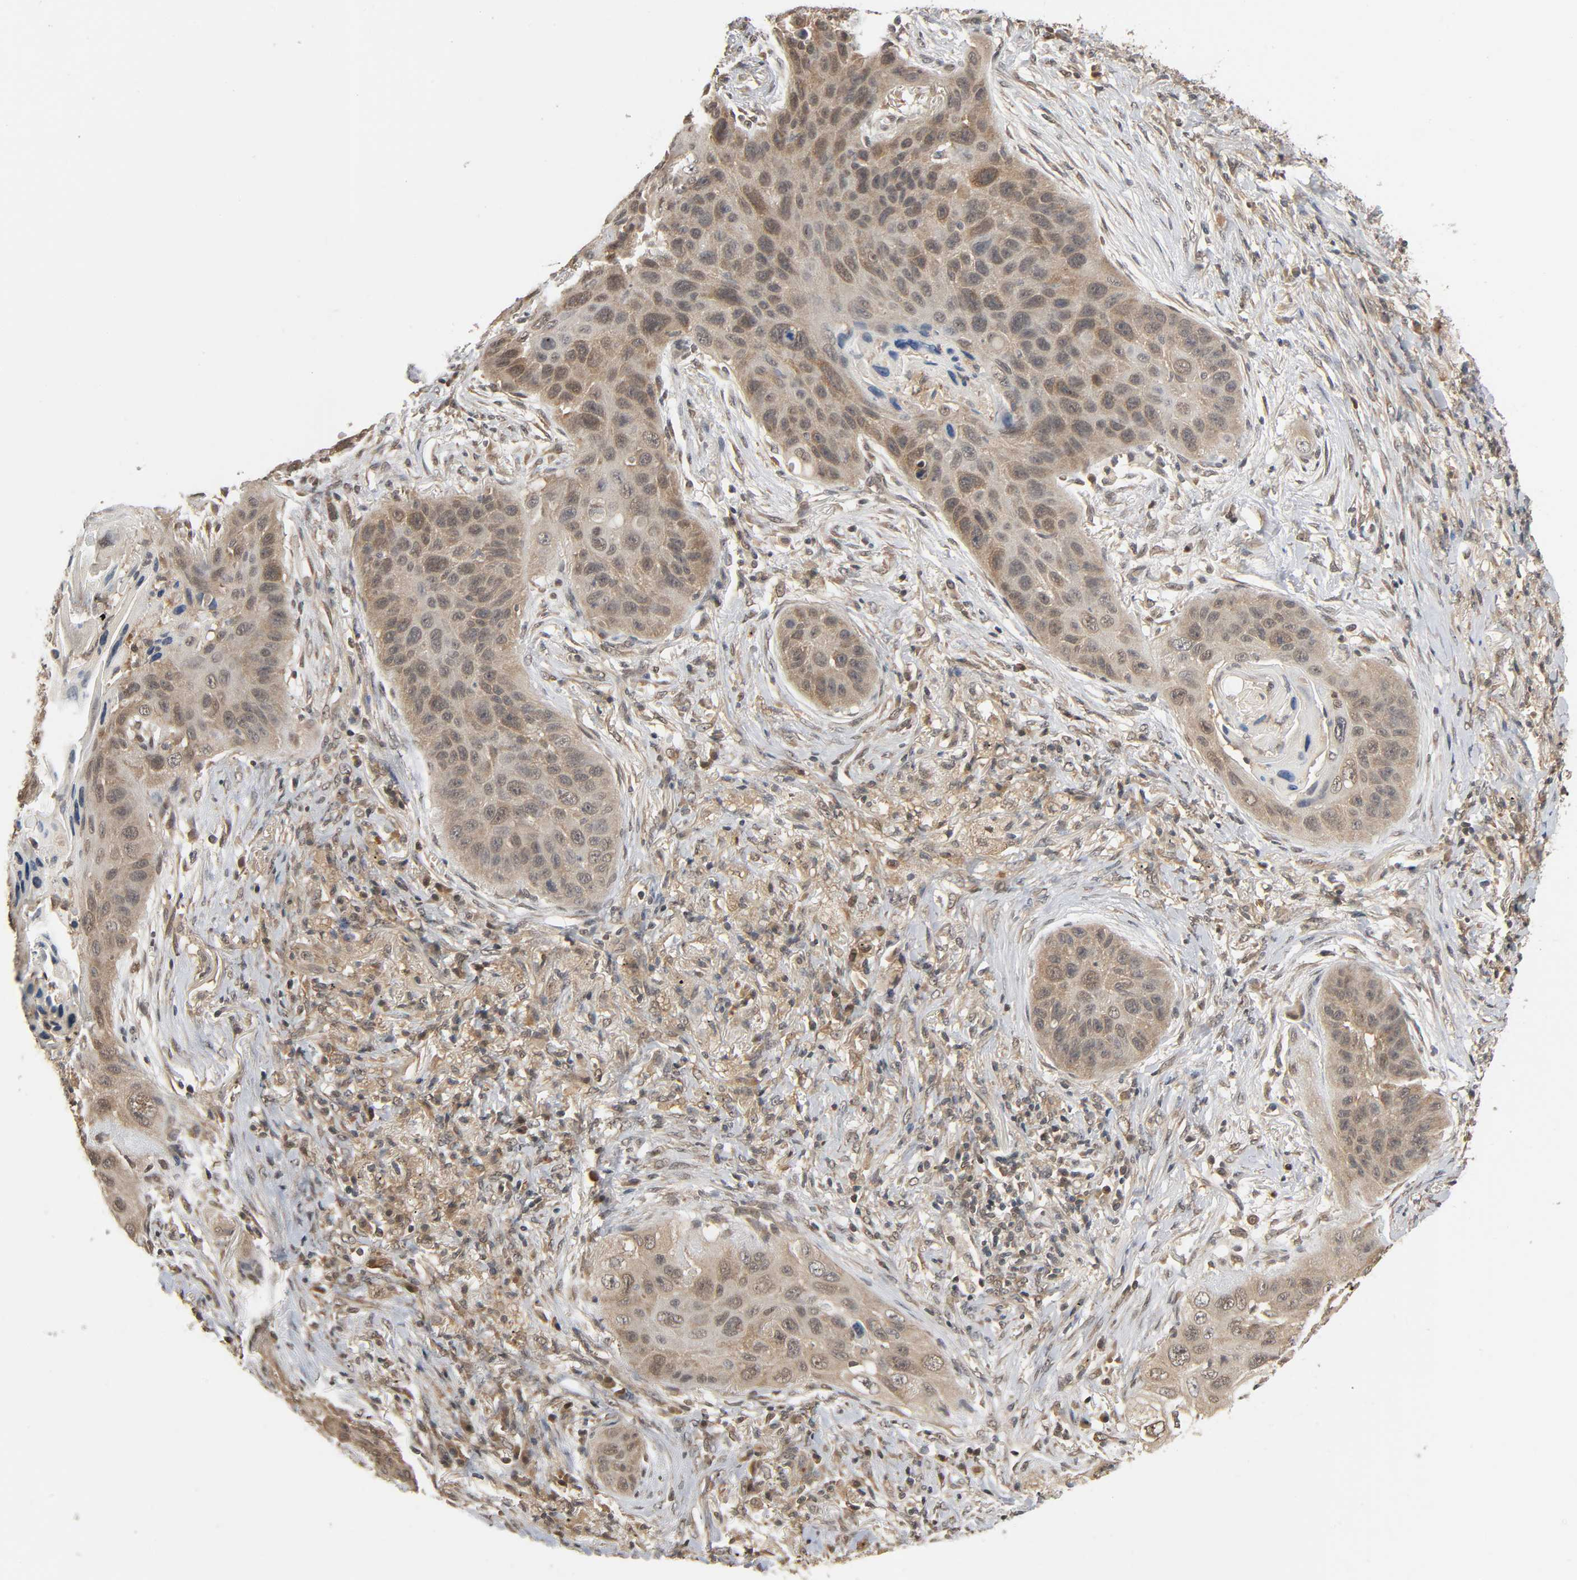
{"staining": {"intensity": "moderate", "quantity": "25%-75%", "location": "cytoplasmic/membranous,nuclear"}, "tissue": "lung cancer", "cell_type": "Tumor cells", "image_type": "cancer", "snomed": [{"axis": "morphology", "description": "Squamous cell carcinoma, NOS"}, {"axis": "topography", "description": "Lung"}], "caption": "The photomicrograph exhibits a brown stain indicating the presence of a protein in the cytoplasmic/membranous and nuclear of tumor cells in lung cancer.", "gene": "NEDD8", "patient": {"sex": "female", "age": 67}}